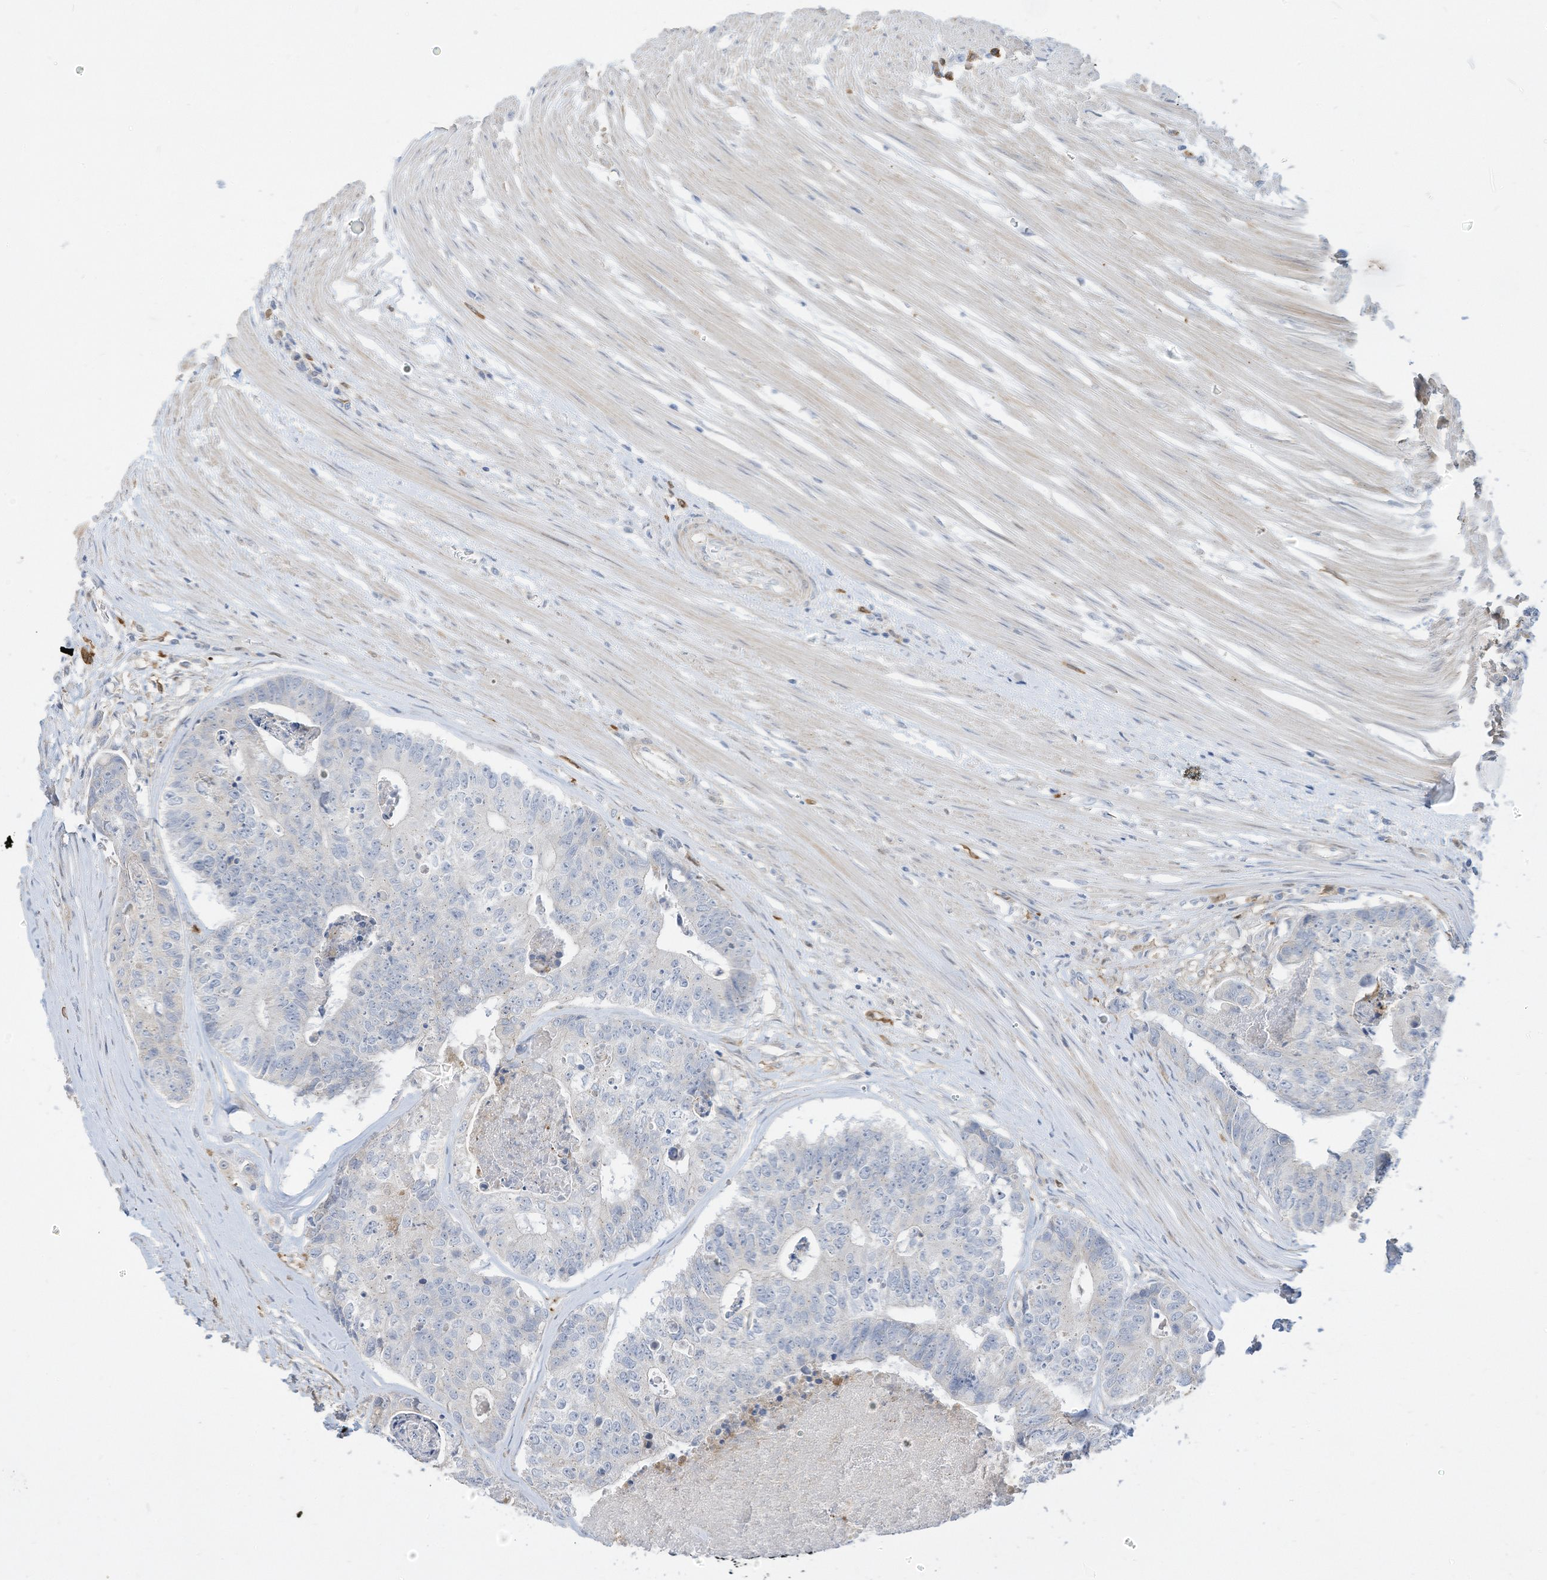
{"staining": {"intensity": "negative", "quantity": "none", "location": "none"}, "tissue": "colorectal cancer", "cell_type": "Tumor cells", "image_type": "cancer", "snomed": [{"axis": "morphology", "description": "Adenocarcinoma, NOS"}, {"axis": "topography", "description": "Colon"}], "caption": "This is a photomicrograph of IHC staining of colorectal cancer, which shows no expression in tumor cells.", "gene": "ATP13A1", "patient": {"sex": "female", "age": 67}}